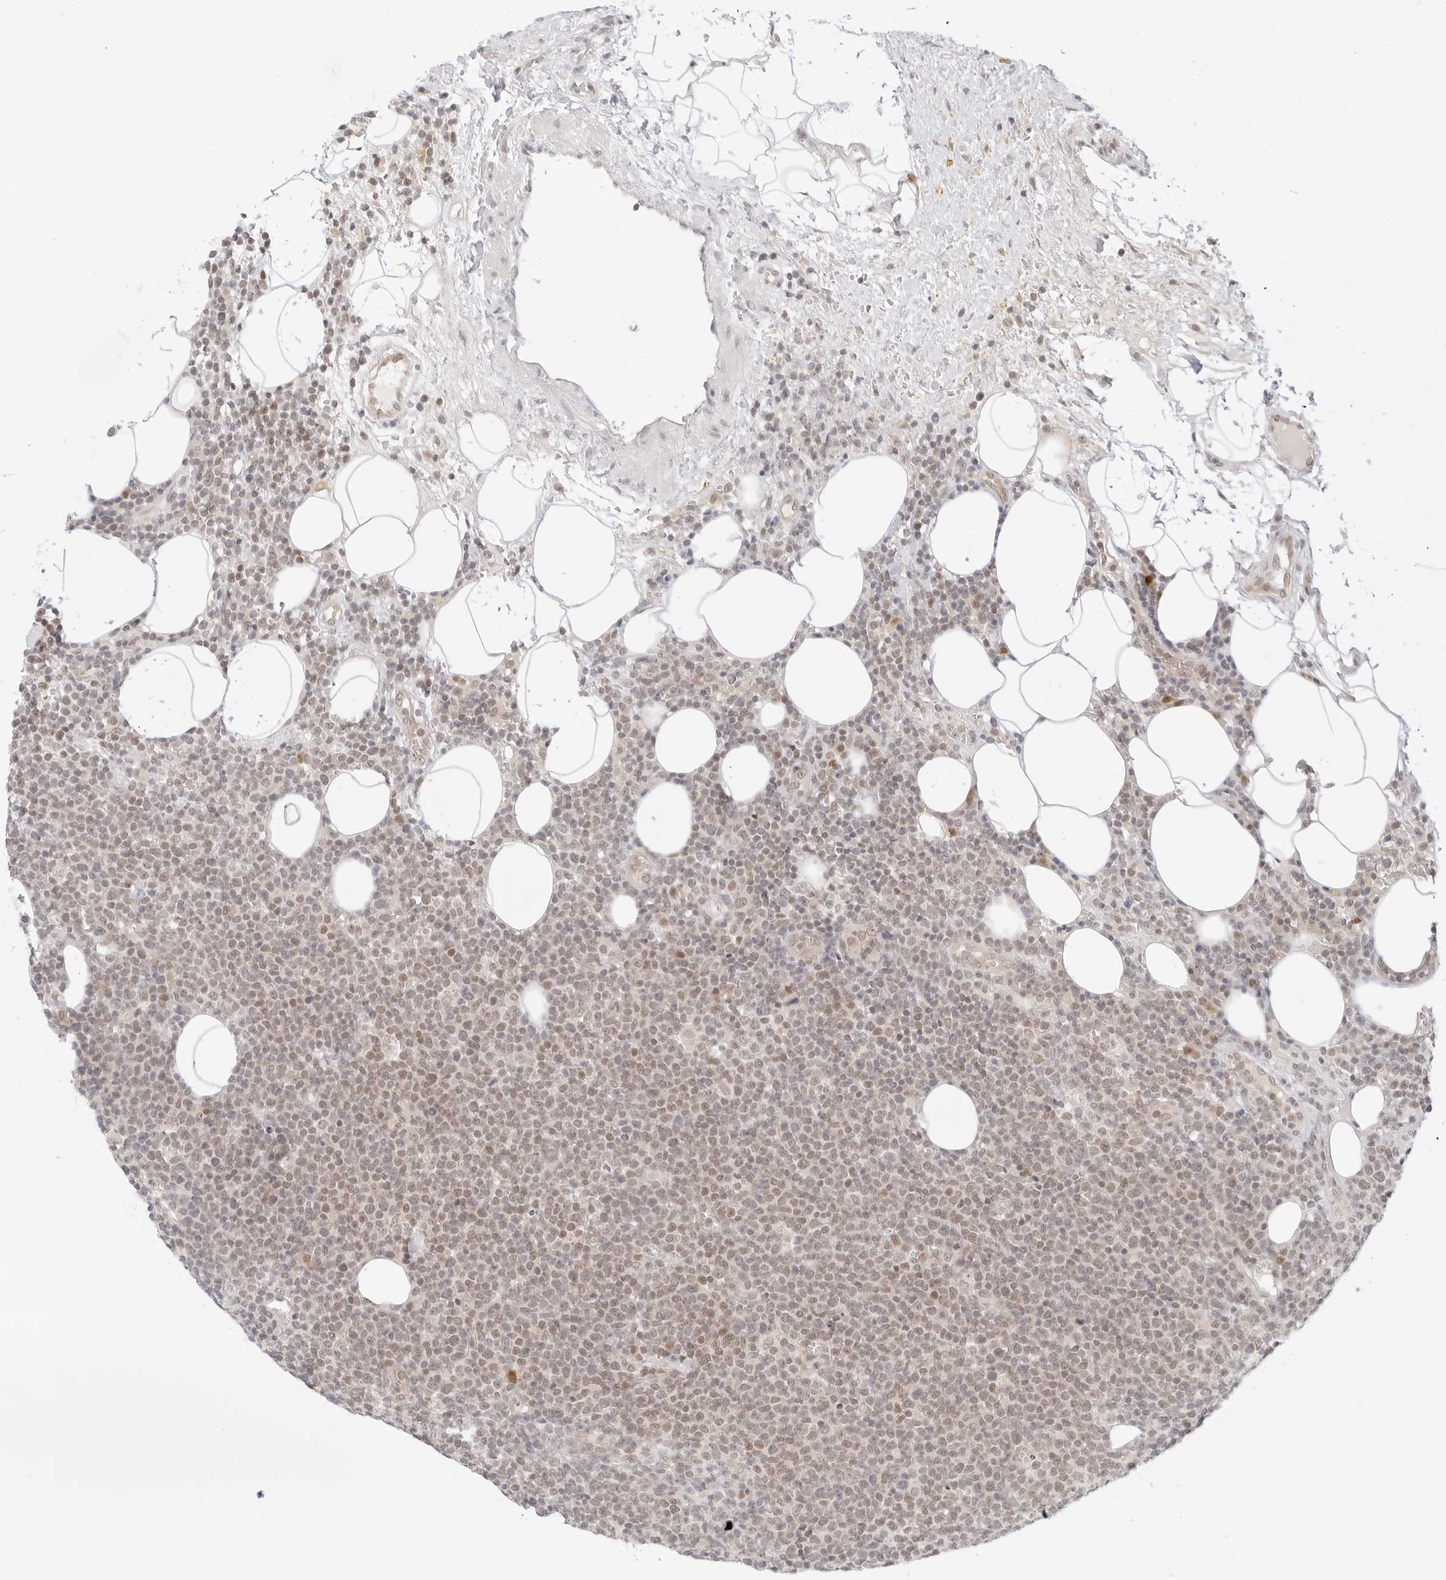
{"staining": {"intensity": "weak", "quantity": "25%-75%", "location": "nuclear"}, "tissue": "lymphoma", "cell_type": "Tumor cells", "image_type": "cancer", "snomed": [{"axis": "morphology", "description": "Malignant lymphoma, non-Hodgkin's type, High grade"}, {"axis": "topography", "description": "Lymph node"}], "caption": "Lymphoma stained with IHC displays weak nuclear staining in about 25%-75% of tumor cells.", "gene": "POLR3C", "patient": {"sex": "male", "age": 61}}